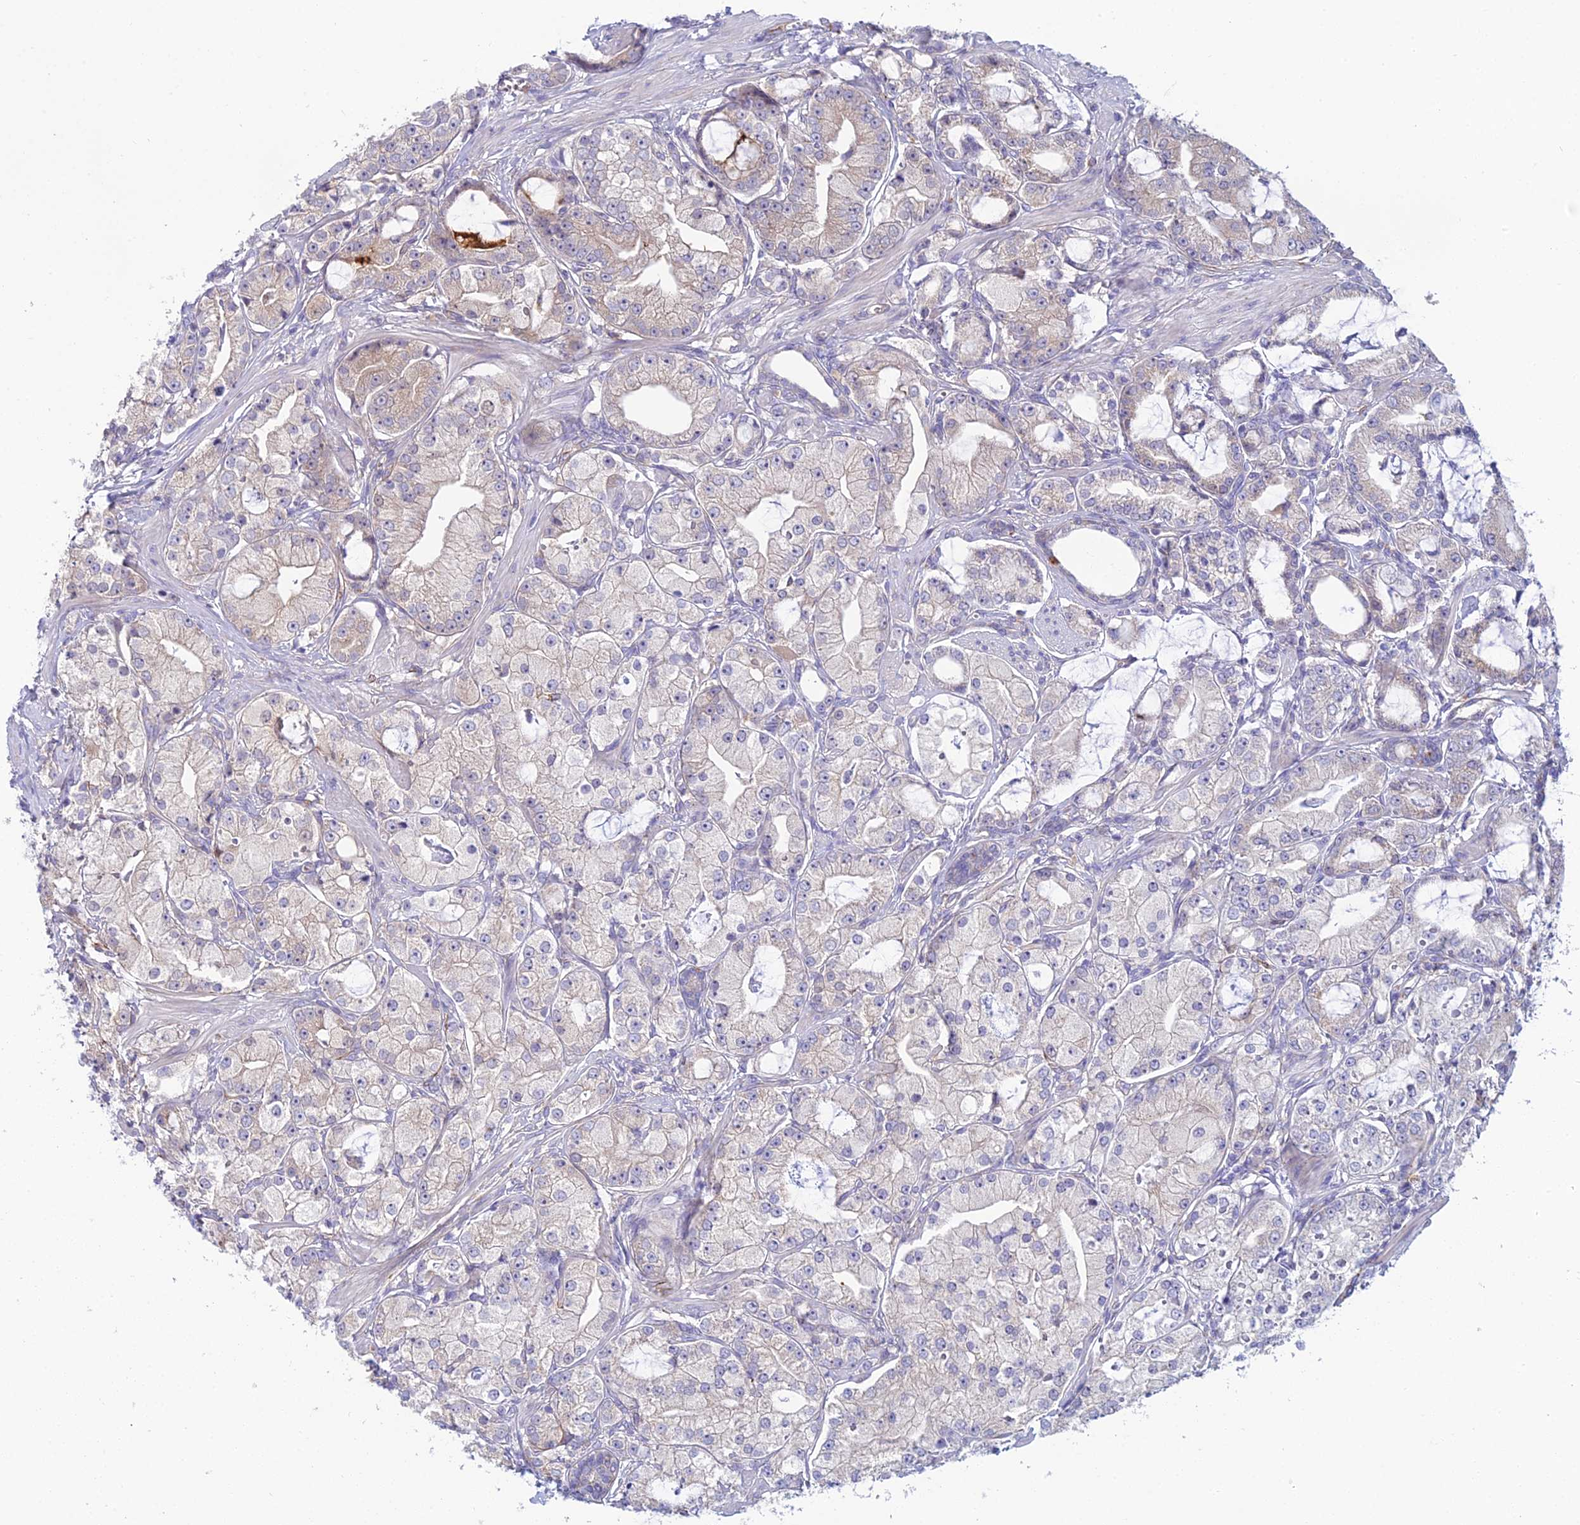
{"staining": {"intensity": "weak", "quantity": "<25%", "location": "cytoplasmic/membranous"}, "tissue": "prostate cancer", "cell_type": "Tumor cells", "image_type": "cancer", "snomed": [{"axis": "morphology", "description": "Adenocarcinoma, High grade"}, {"axis": "topography", "description": "Prostate"}], "caption": "This is a image of IHC staining of prostate cancer, which shows no expression in tumor cells.", "gene": "DUS2", "patient": {"sex": "male", "age": 71}}